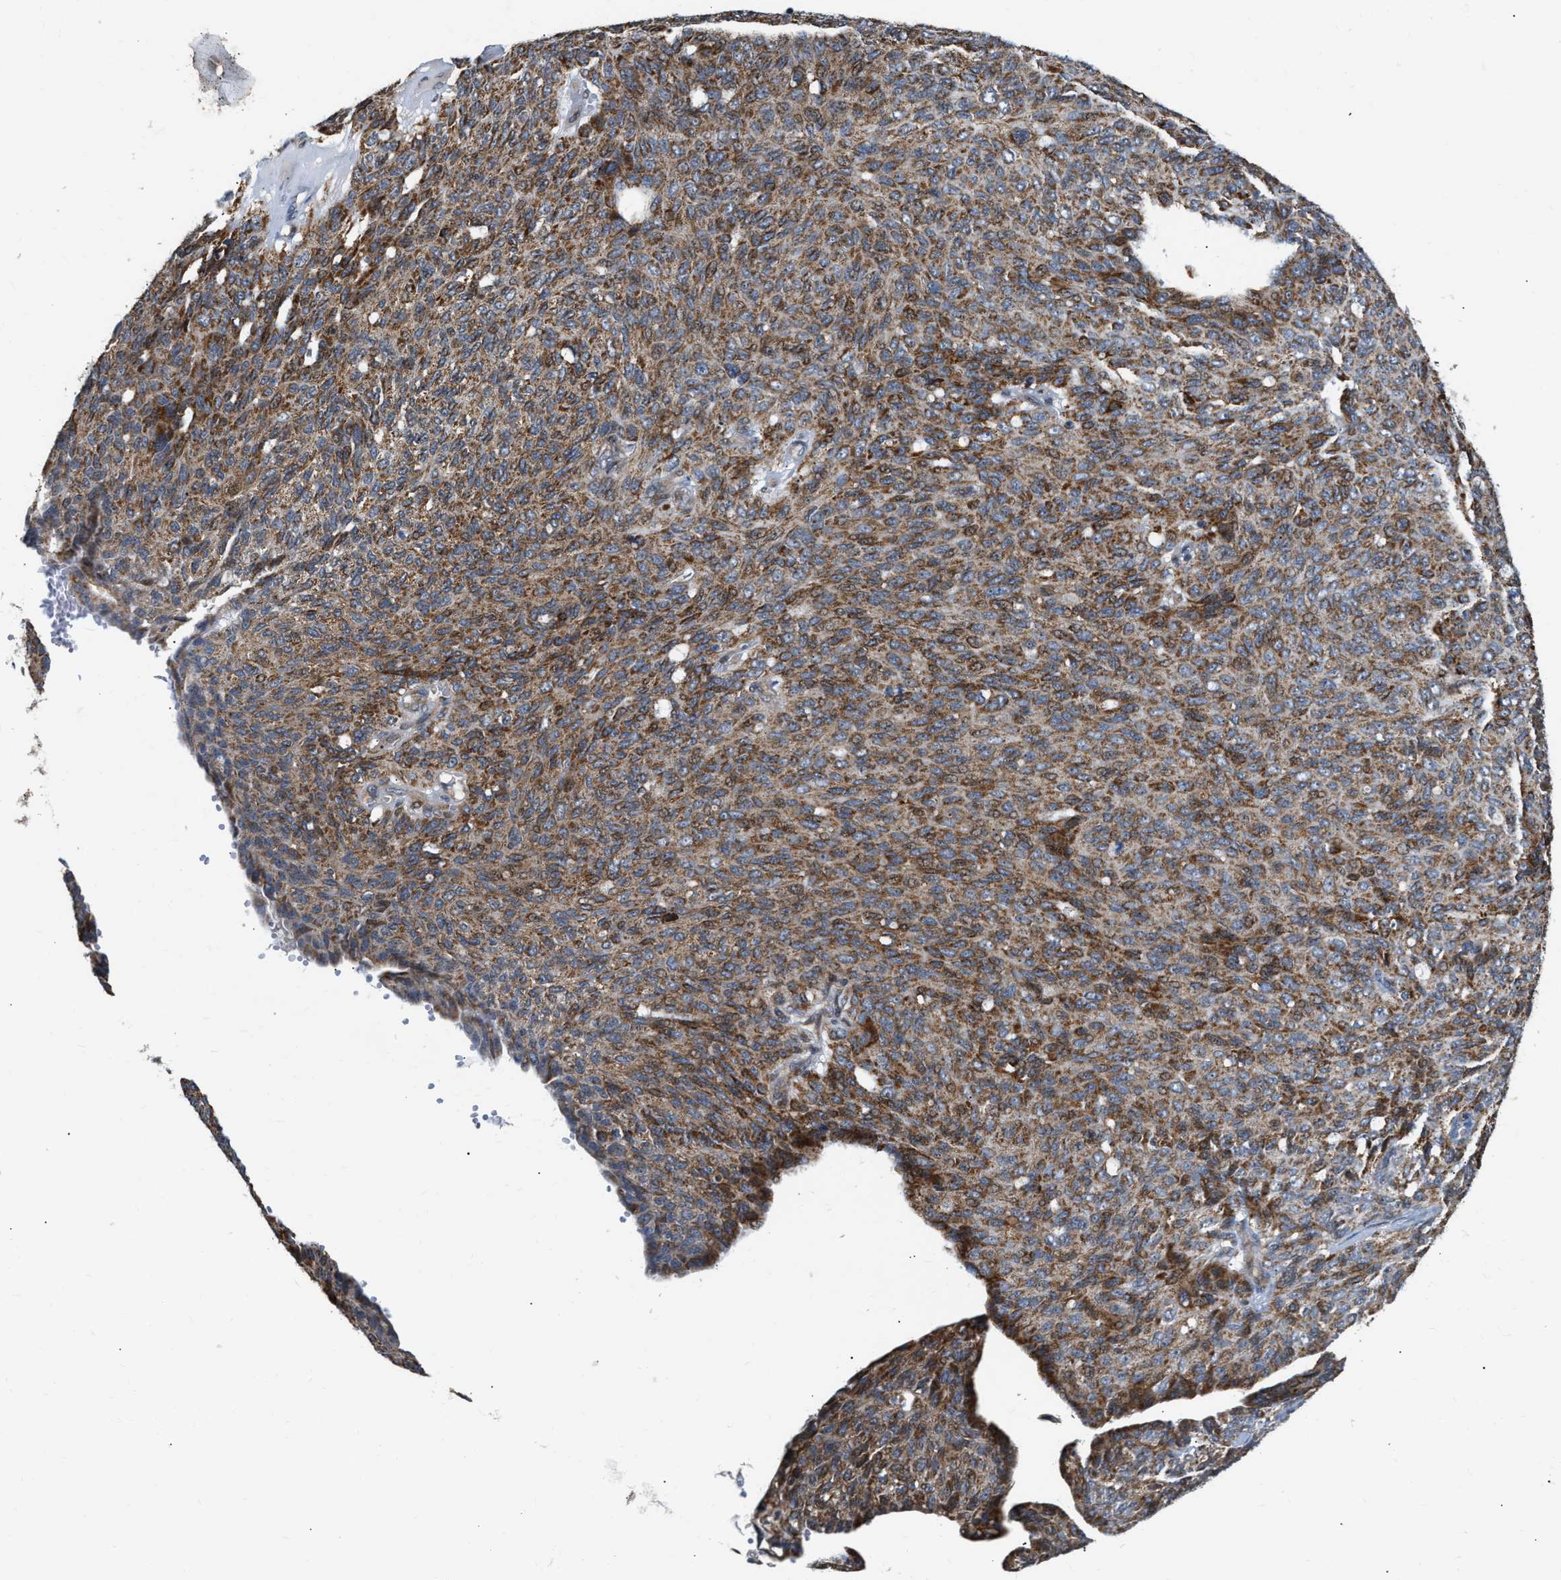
{"staining": {"intensity": "moderate", "quantity": ">75%", "location": "cytoplasmic/membranous"}, "tissue": "ovarian cancer", "cell_type": "Tumor cells", "image_type": "cancer", "snomed": [{"axis": "morphology", "description": "Carcinoma, endometroid"}, {"axis": "topography", "description": "Ovary"}], "caption": "Ovarian endometroid carcinoma was stained to show a protein in brown. There is medium levels of moderate cytoplasmic/membranous positivity in about >75% of tumor cells.", "gene": "DEPTOR", "patient": {"sex": "female", "age": 60}}